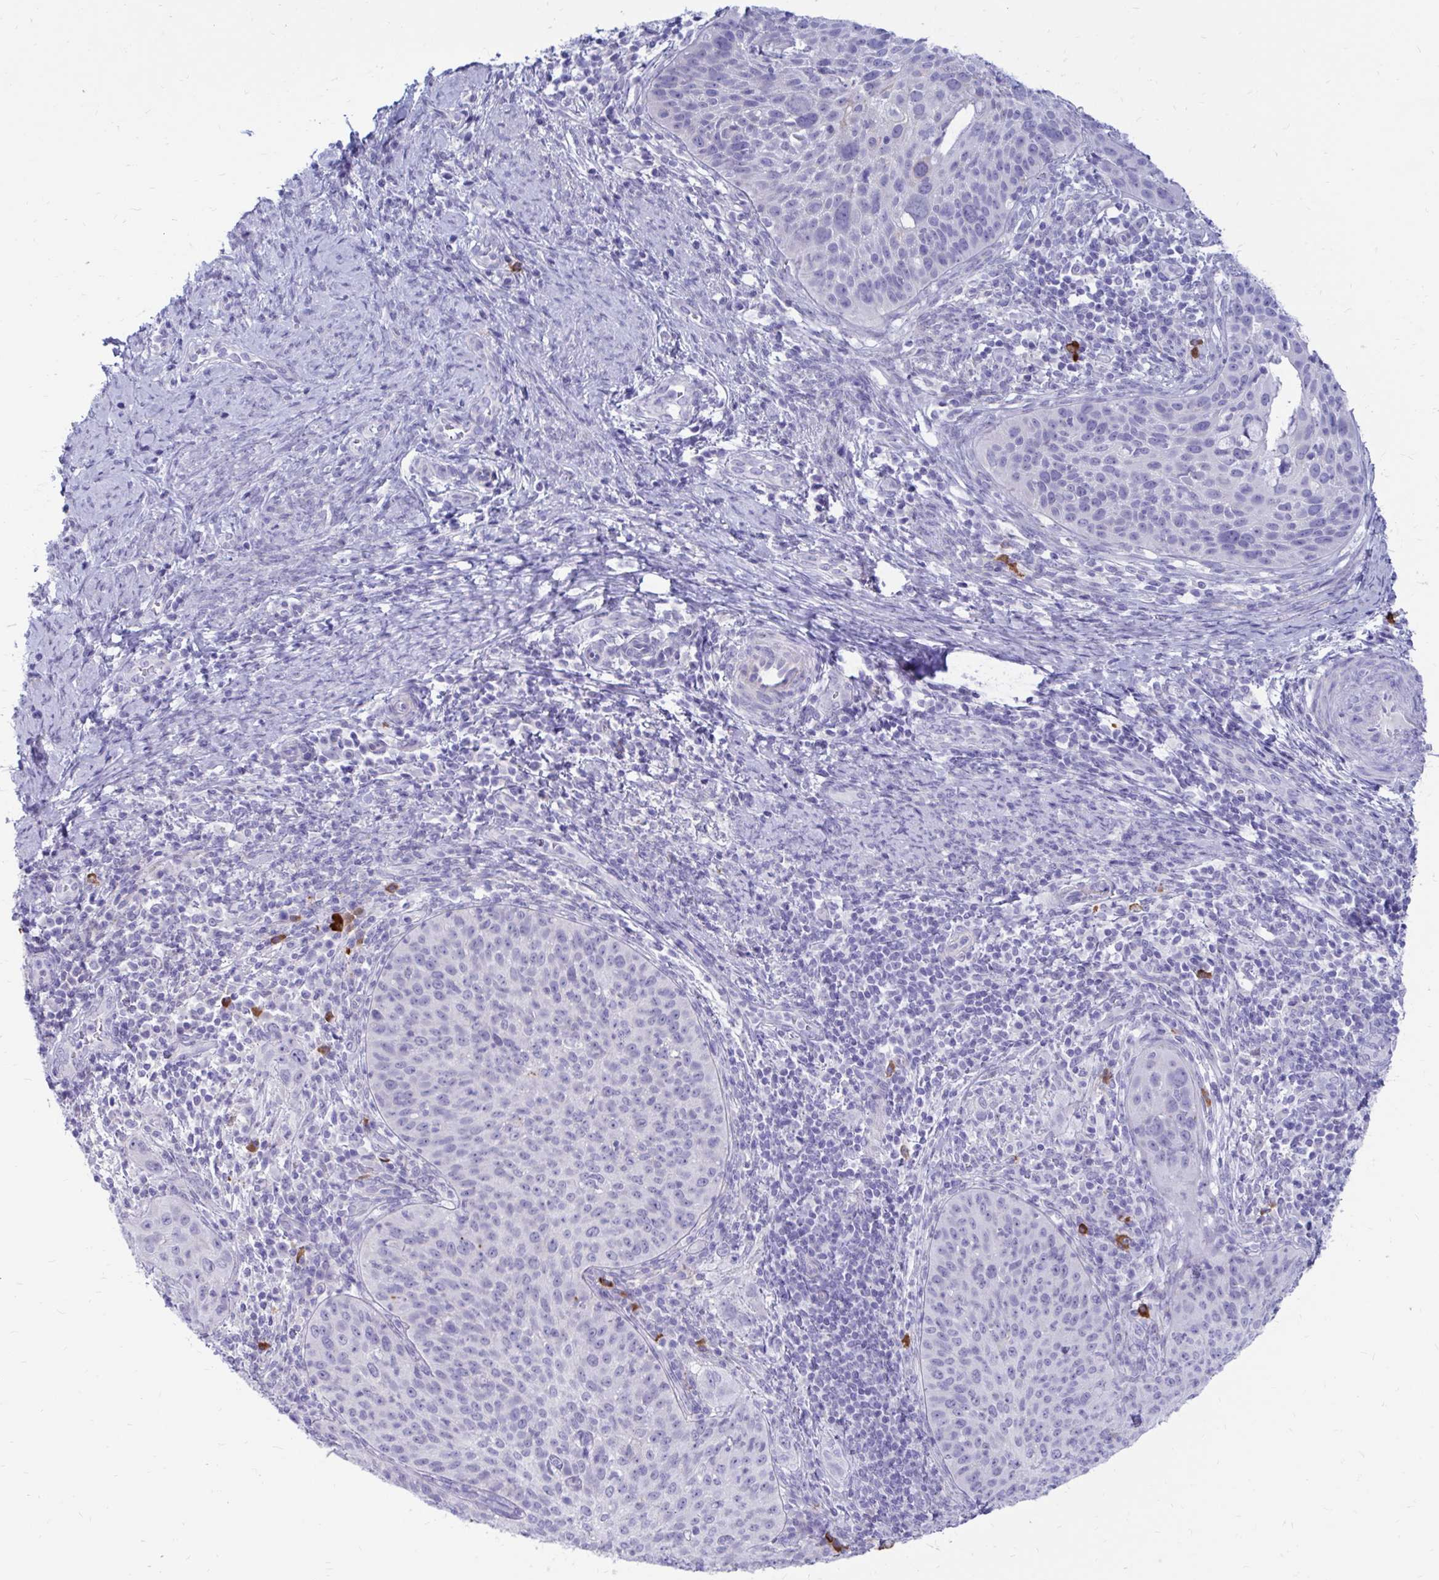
{"staining": {"intensity": "negative", "quantity": "none", "location": "none"}, "tissue": "cervical cancer", "cell_type": "Tumor cells", "image_type": "cancer", "snomed": [{"axis": "morphology", "description": "Squamous cell carcinoma, NOS"}, {"axis": "topography", "description": "Cervix"}], "caption": "Cervical cancer stained for a protein using immunohistochemistry demonstrates no positivity tumor cells.", "gene": "IGSF5", "patient": {"sex": "female", "age": 30}}